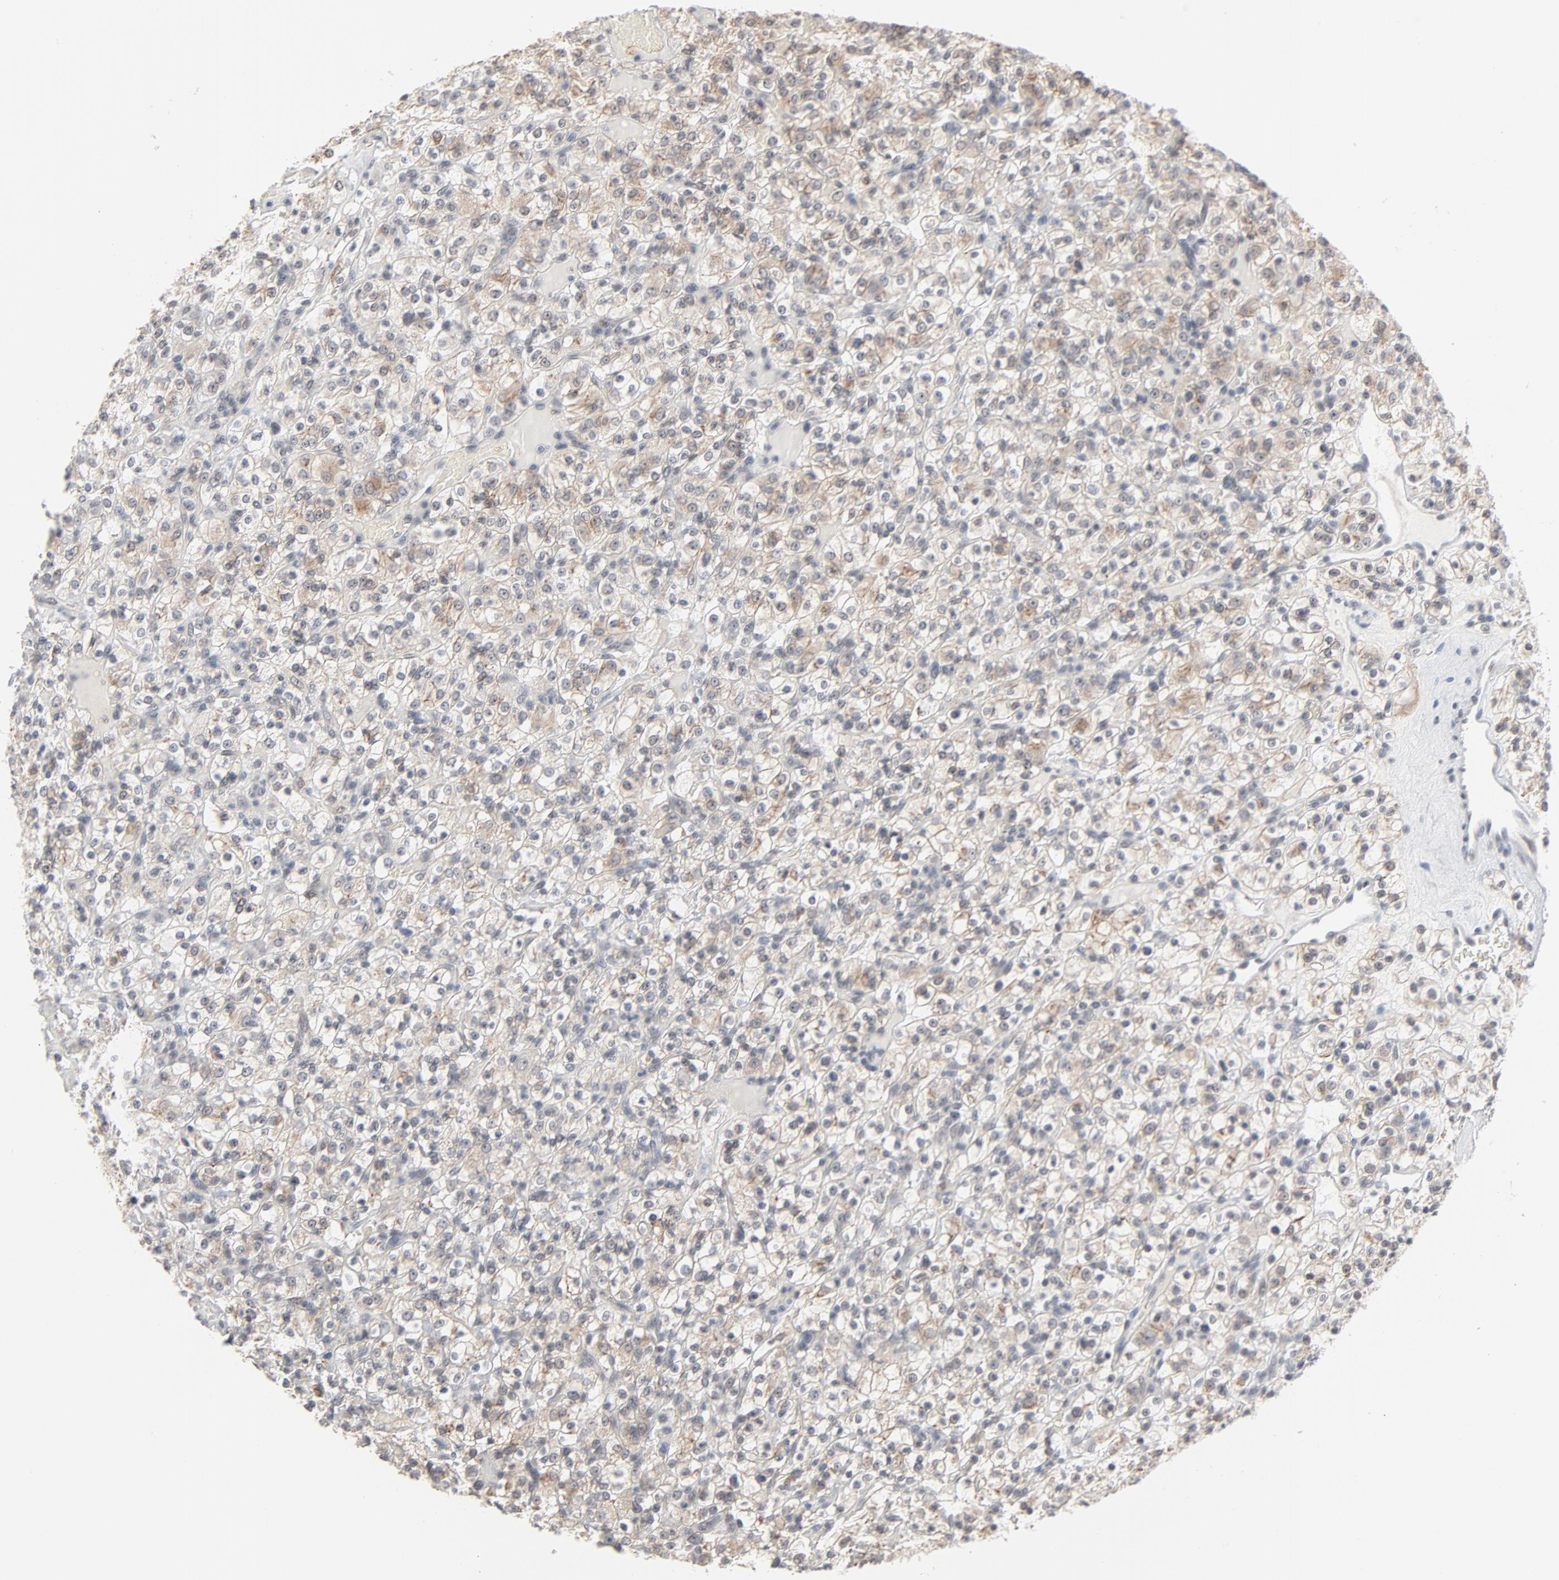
{"staining": {"intensity": "weak", "quantity": "25%-75%", "location": "cytoplasmic/membranous"}, "tissue": "renal cancer", "cell_type": "Tumor cells", "image_type": "cancer", "snomed": [{"axis": "morphology", "description": "Normal tissue, NOS"}, {"axis": "morphology", "description": "Adenocarcinoma, NOS"}, {"axis": "topography", "description": "Kidney"}], "caption": "Immunohistochemical staining of human renal cancer reveals low levels of weak cytoplasmic/membranous protein expression in approximately 25%-75% of tumor cells.", "gene": "ITPR3", "patient": {"sex": "female", "age": 72}}